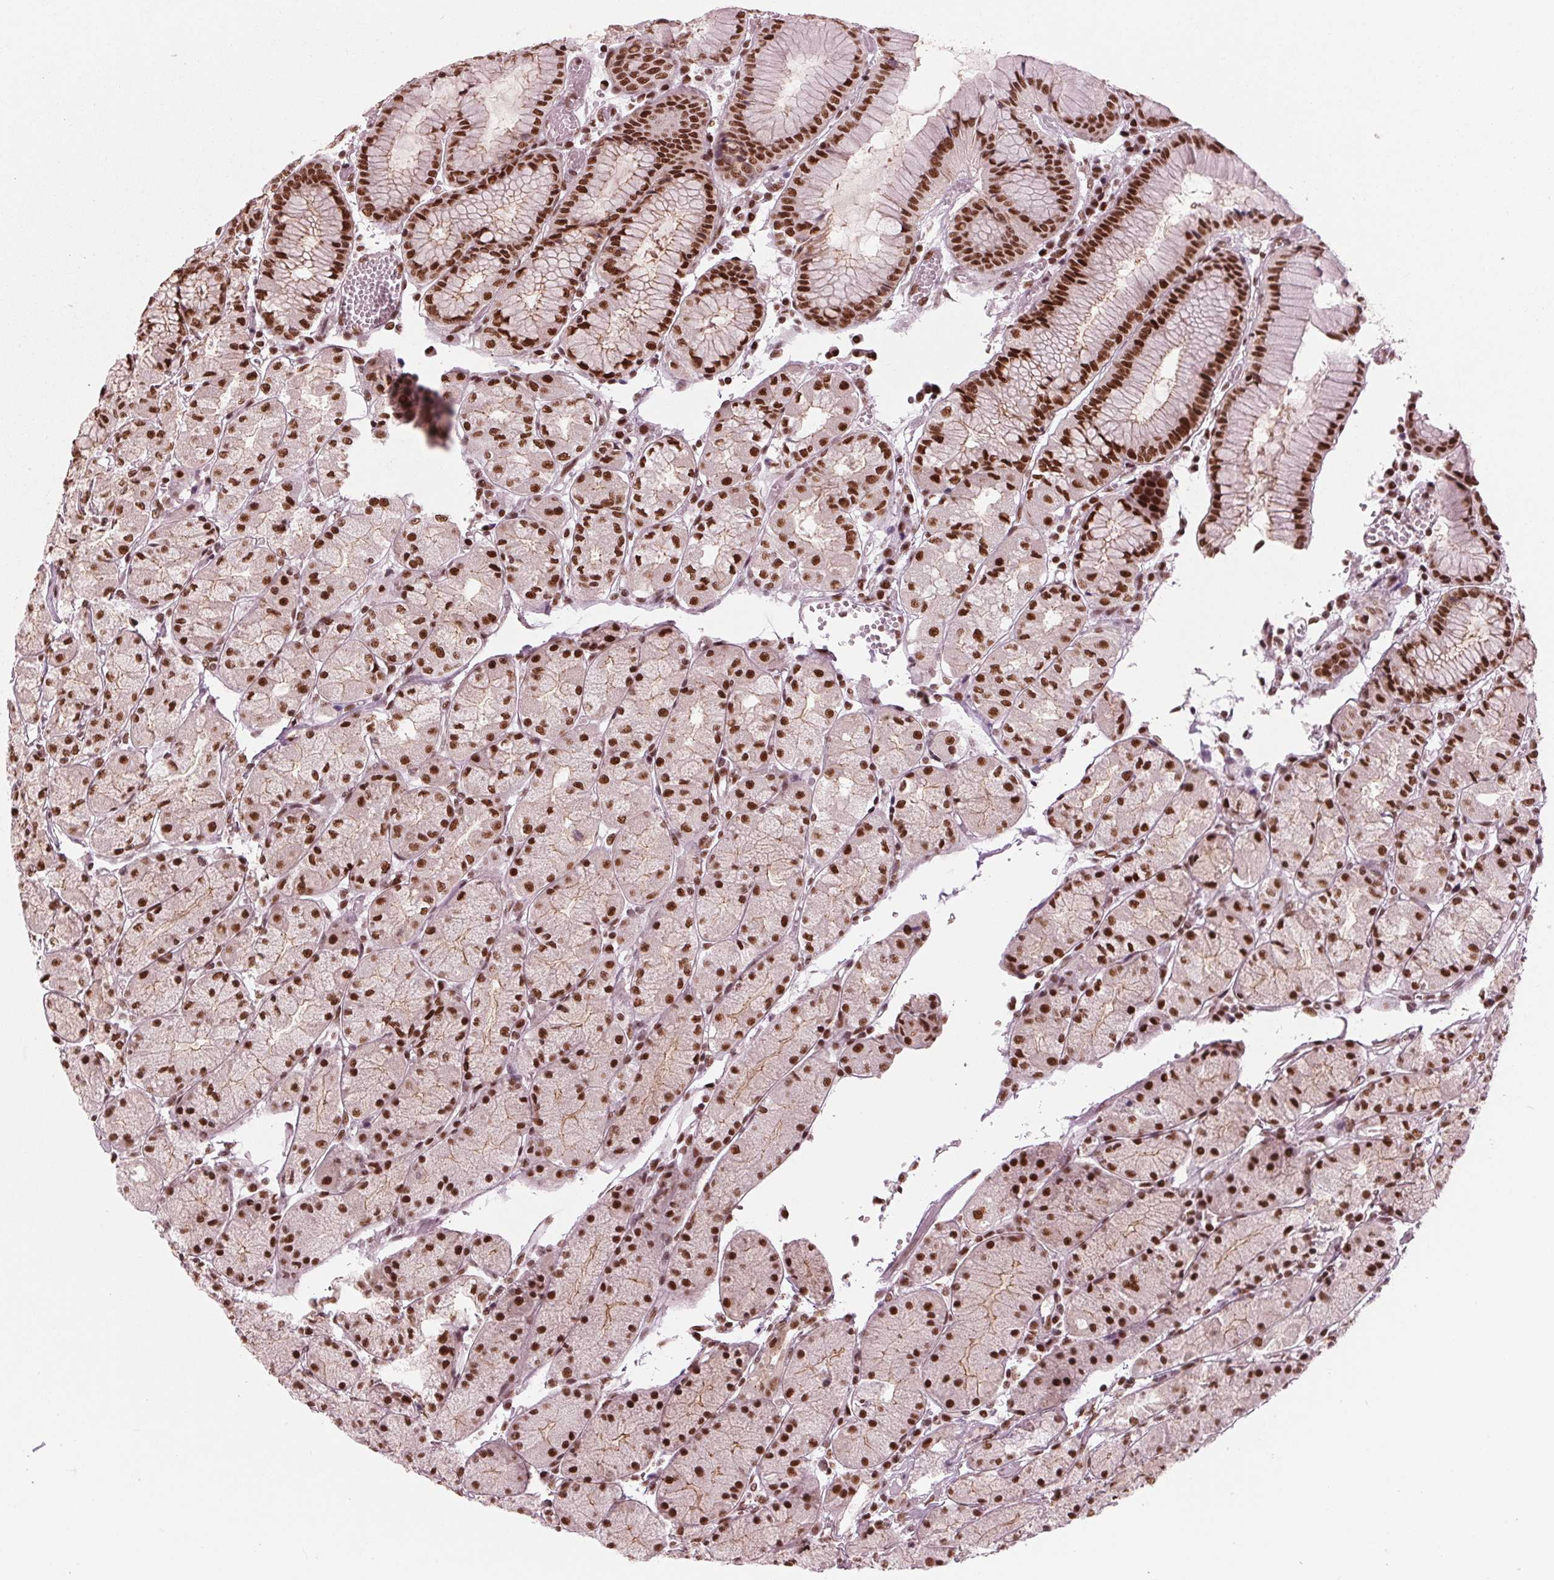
{"staining": {"intensity": "strong", "quantity": ">75%", "location": "cytoplasmic/membranous,nuclear"}, "tissue": "stomach", "cell_type": "Glandular cells", "image_type": "normal", "snomed": [{"axis": "morphology", "description": "Normal tissue, NOS"}, {"axis": "topography", "description": "Stomach, upper"}], "caption": "The histopathology image displays immunohistochemical staining of normal stomach. There is strong cytoplasmic/membranous,nuclear expression is identified in about >75% of glandular cells.", "gene": "LSM2", "patient": {"sex": "male", "age": 69}}